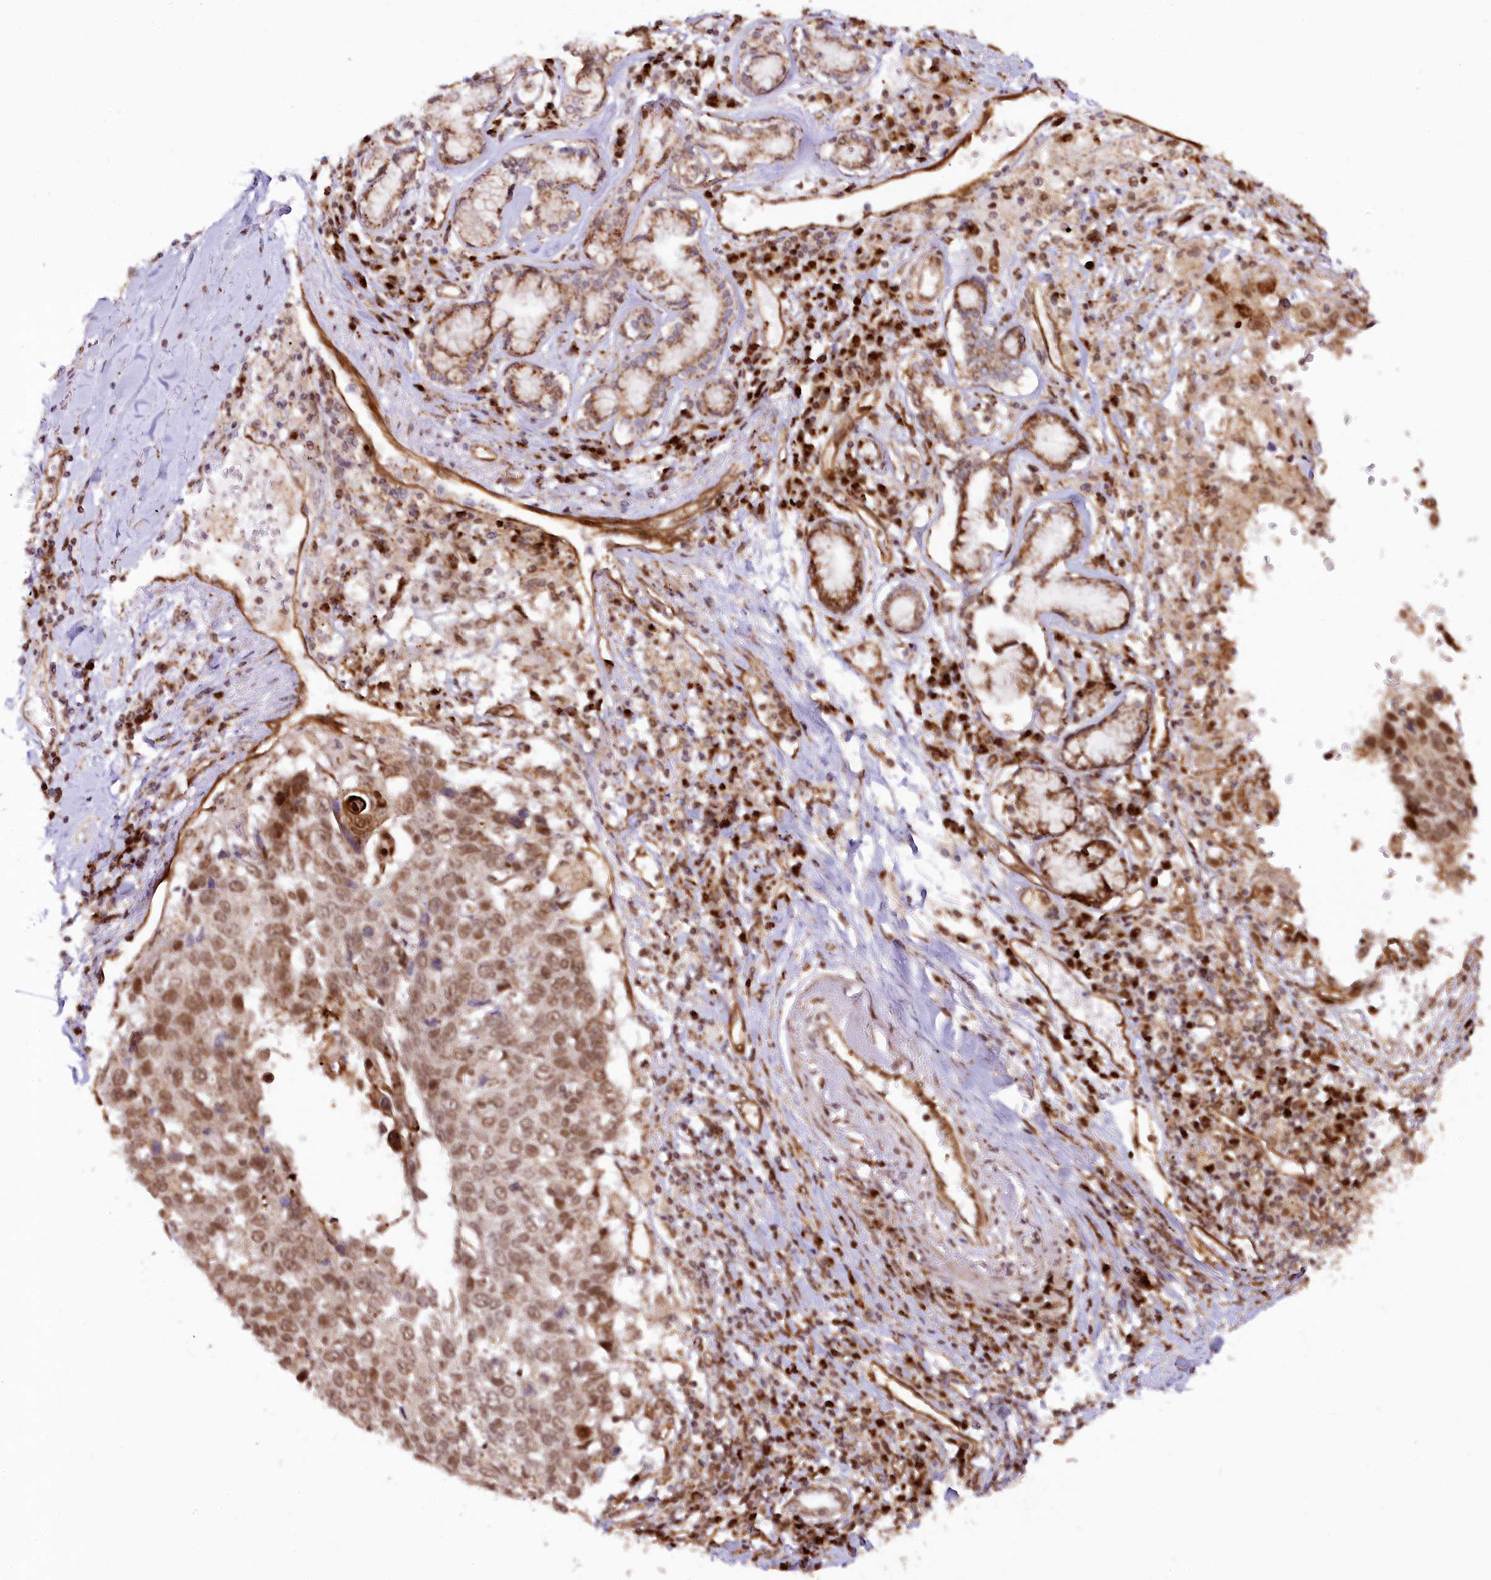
{"staining": {"intensity": "moderate", "quantity": ">75%", "location": "cytoplasmic/membranous"}, "tissue": "lung cancer", "cell_type": "Tumor cells", "image_type": "cancer", "snomed": [{"axis": "morphology", "description": "Squamous cell carcinoma, NOS"}, {"axis": "topography", "description": "Lung"}], "caption": "High-magnification brightfield microscopy of lung squamous cell carcinoma stained with DAB (brown) and counterstained with hematoxylin (blue). tumor cells exhibit moderate cytoplasmic/membranous staining is appreciated in about>75% of cells.", "gene": "COPG1", "patient": {"sex": "male", "age": 66}}